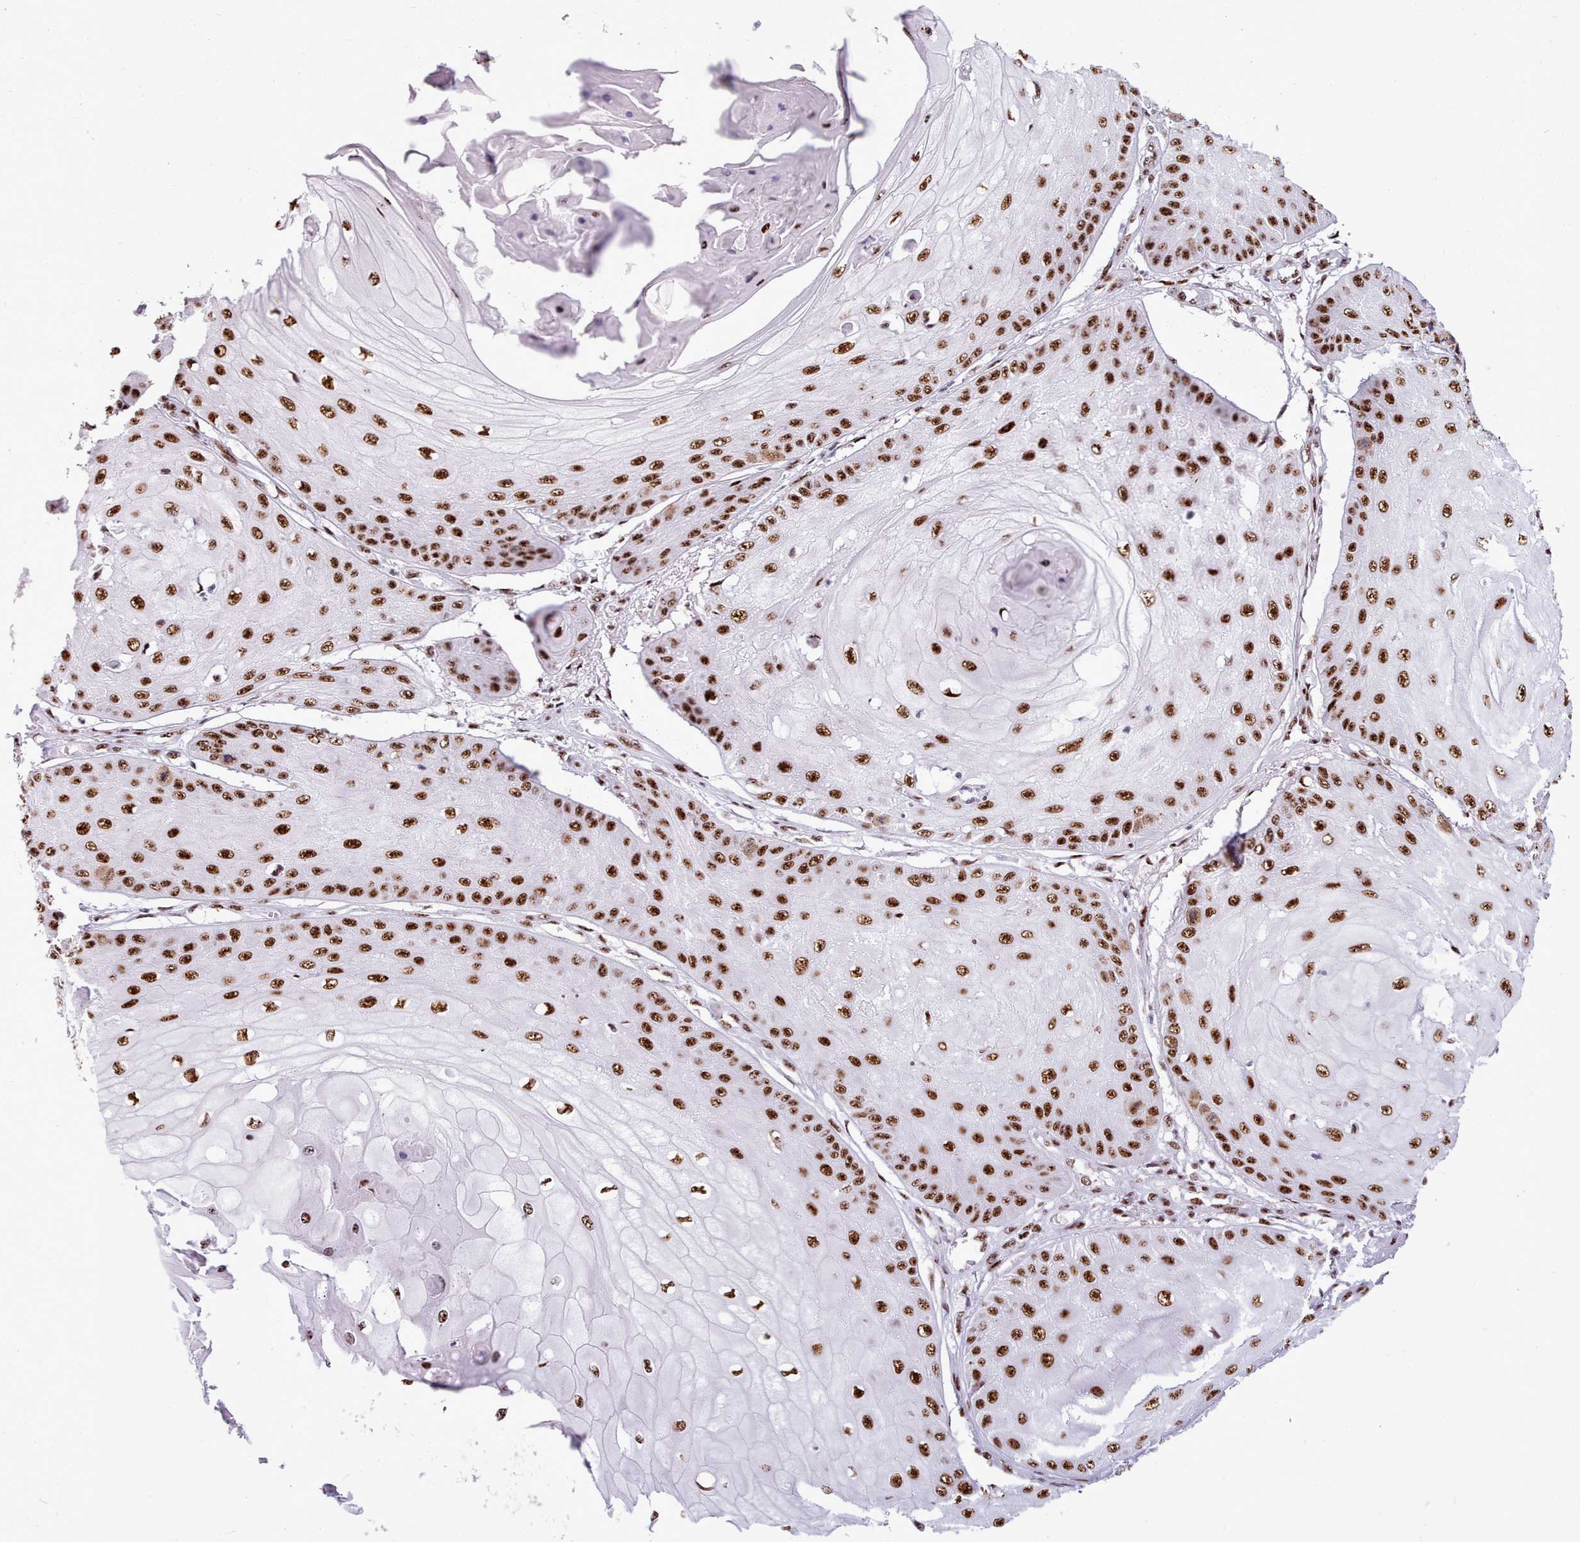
{"staining": {"intensity": "strong", "quantity": ">75%", "location": "nuclear"}, "tissue": "skin cancer", "cell_type": "Tumor cells", "image_type": "cancer", "snomed": [{"axis": "morphology", "description": "Squamous cell carcinoma, NOS"}, {"axis": "topography", "description": "Skin"}], "caption": "Immunohistochemistry (IHC) histopathology image of human skin squamous cell carcinoma stained for a protein (brown), which shows high levels of strong nuclear expression in about >75% of tumor cells.", "gene": "TMEM35B", "patient": {"sex": "male", "age": 70}}